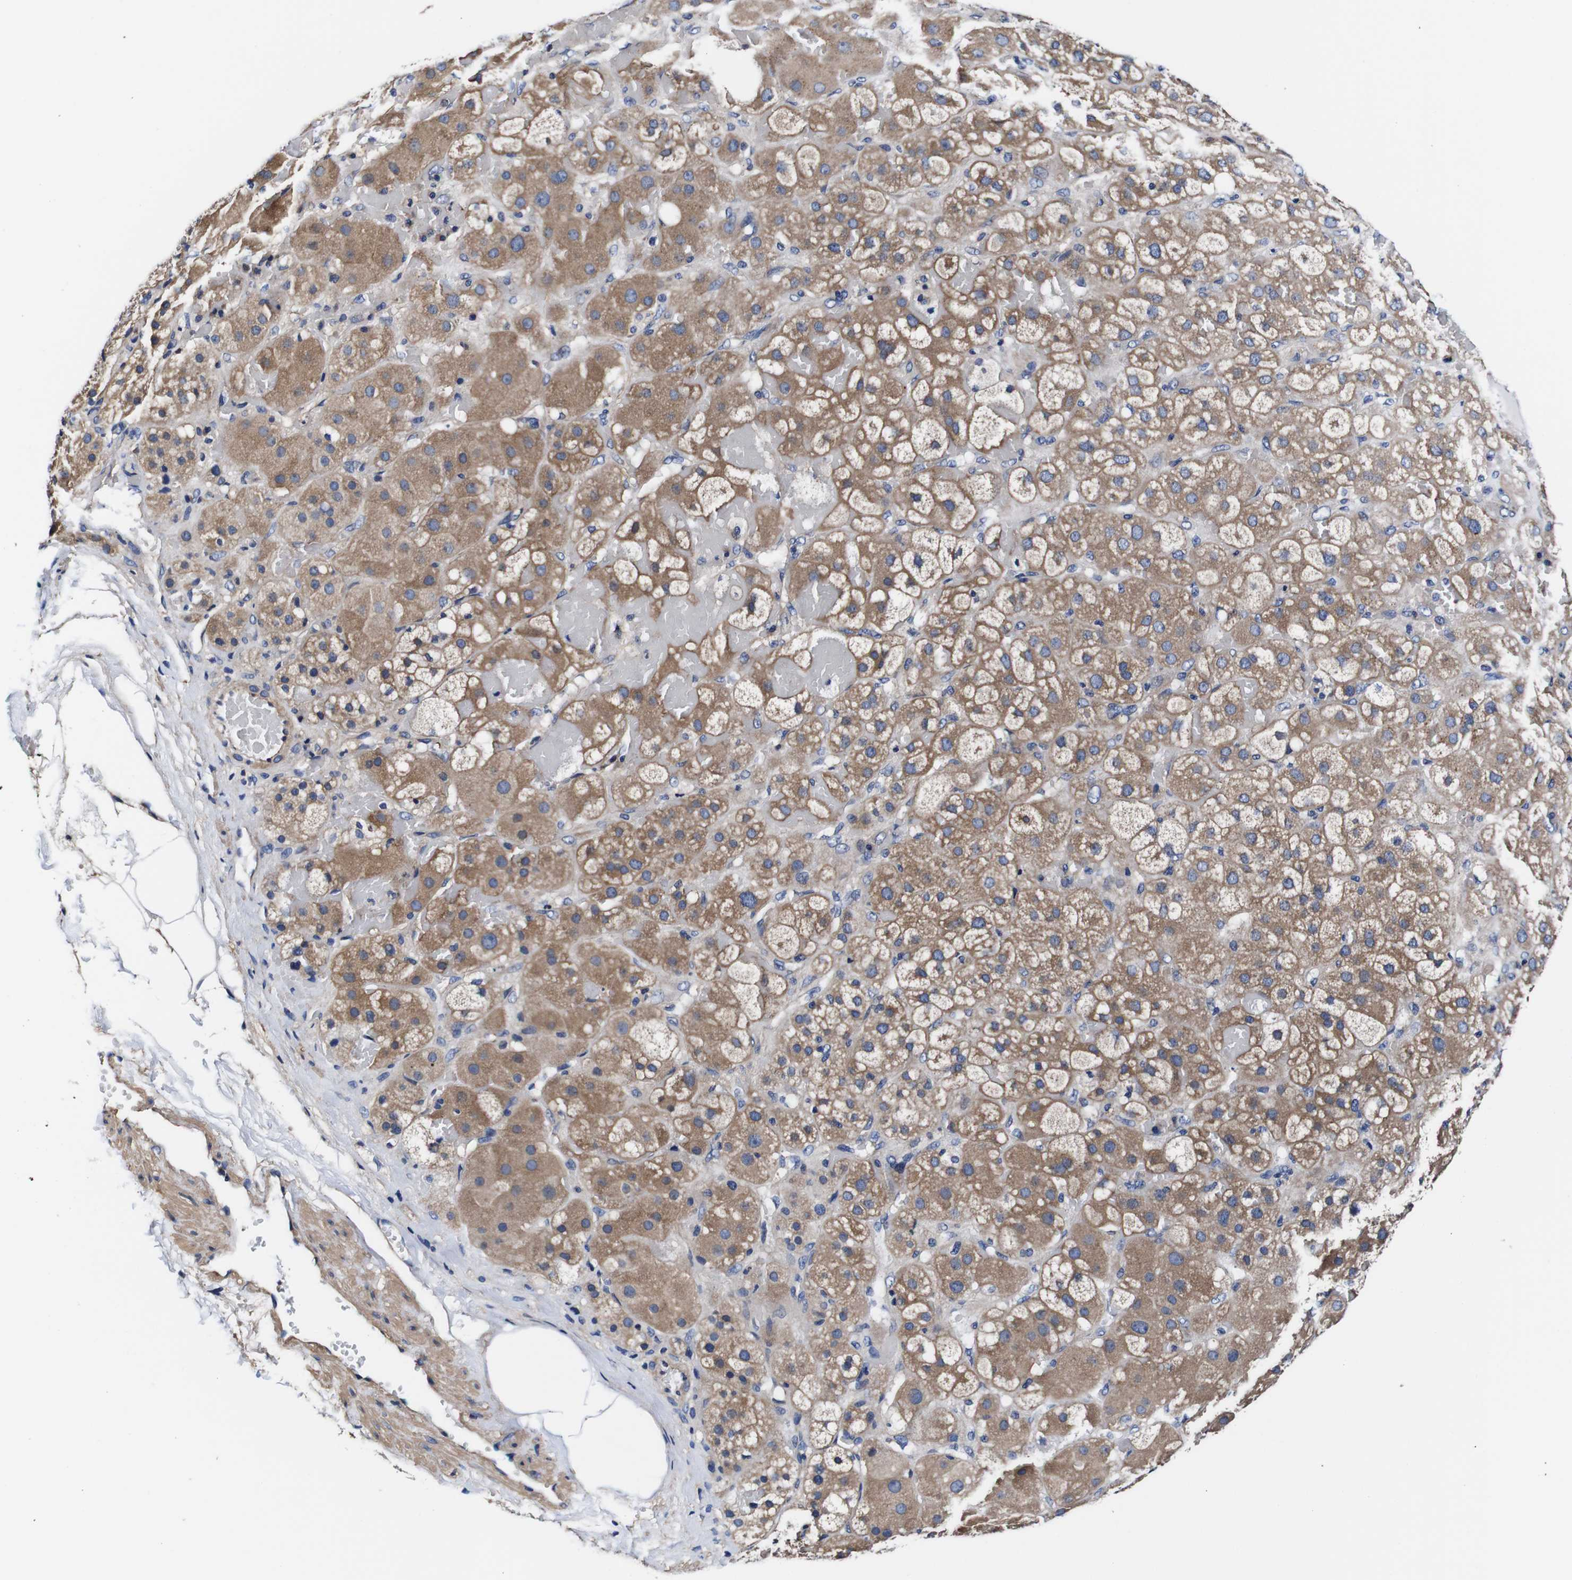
{"staining": {"intensity": "moderate", "quantity": ">75%", "location": "cytoplasmic/membranous"}, "tissue": "adrenal gland", "cell_type": "Glandular cells", "image_type": "normal", "snomed": [{"axis": "morphology", "description": "Normal tissue, NOS"}, {"axis": "topography", "description": "Adrenal gland"}], "caption": "Immunohistochemical staining of unremarkable adrenal gland displays >75% levels of moderate cytoplasmic/membranous protein expression in approximately >75% of glandular cells.", "gene": "PDCD6IP", "patient": {"sex": "female", "age": 47}}